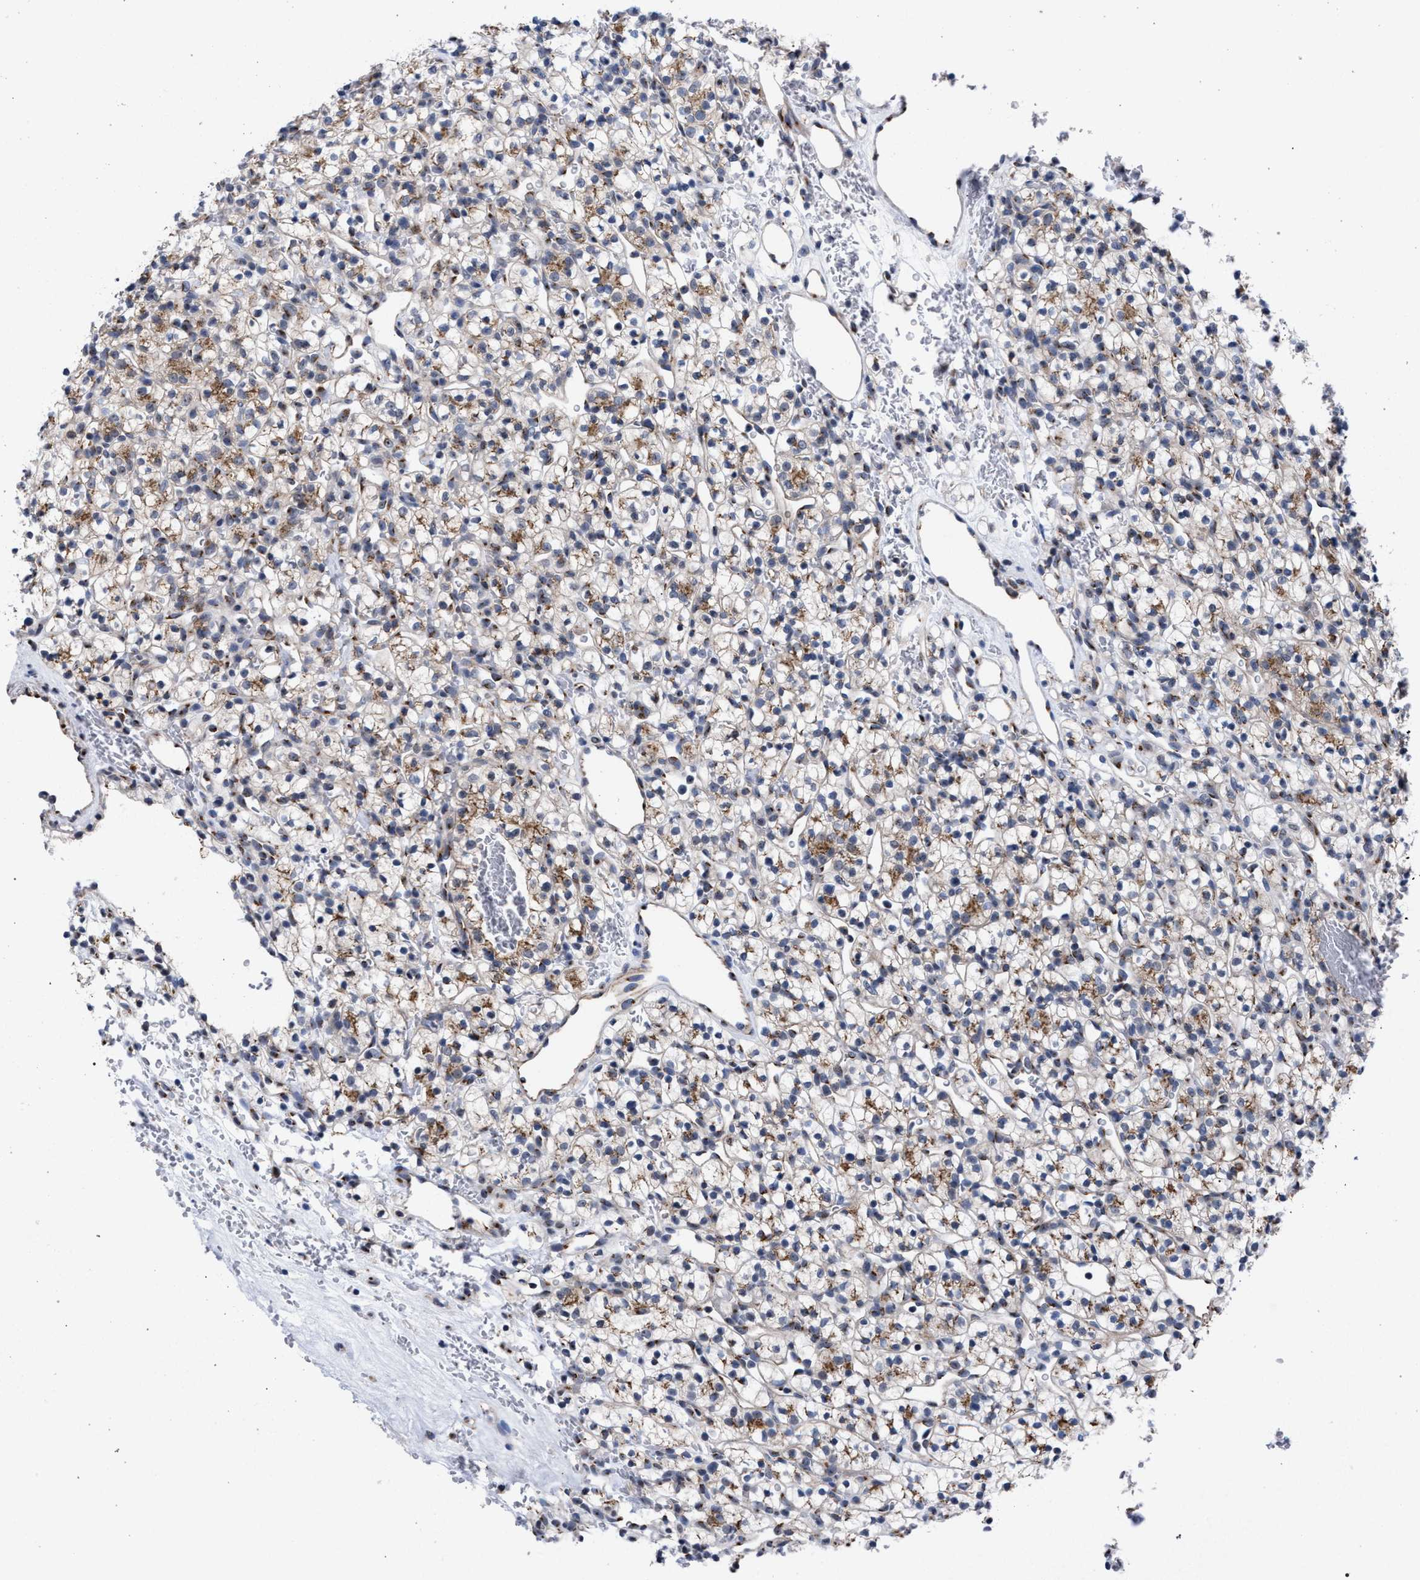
{"staining": {"intensity": "moderate", "quantity": "25%-75%", "location": "cytoplasmic/membranous"}, "tissue": "renal cancer", "cell_type": "Tumor cells", "image_type": "cancer", "snomed": [{"axis": "morphology", "description": "Adenocarcinoma, NOS"}, {"axis": "topography", "description": "Kidney"}], "caption": "Tumor cells show medium levels of moderate cytoplasmic/membranous positivity in approximately 25%-75% of cells in renal cancer (adenocarcinoma). The staining was performed using DAB to visualize the protein expression in brown, while the nuclei were stained in blue with hematoxylin (Magnification: 20x).", "gene": "GOLGA2", "patient": {"sex": "female", "age": 57}}